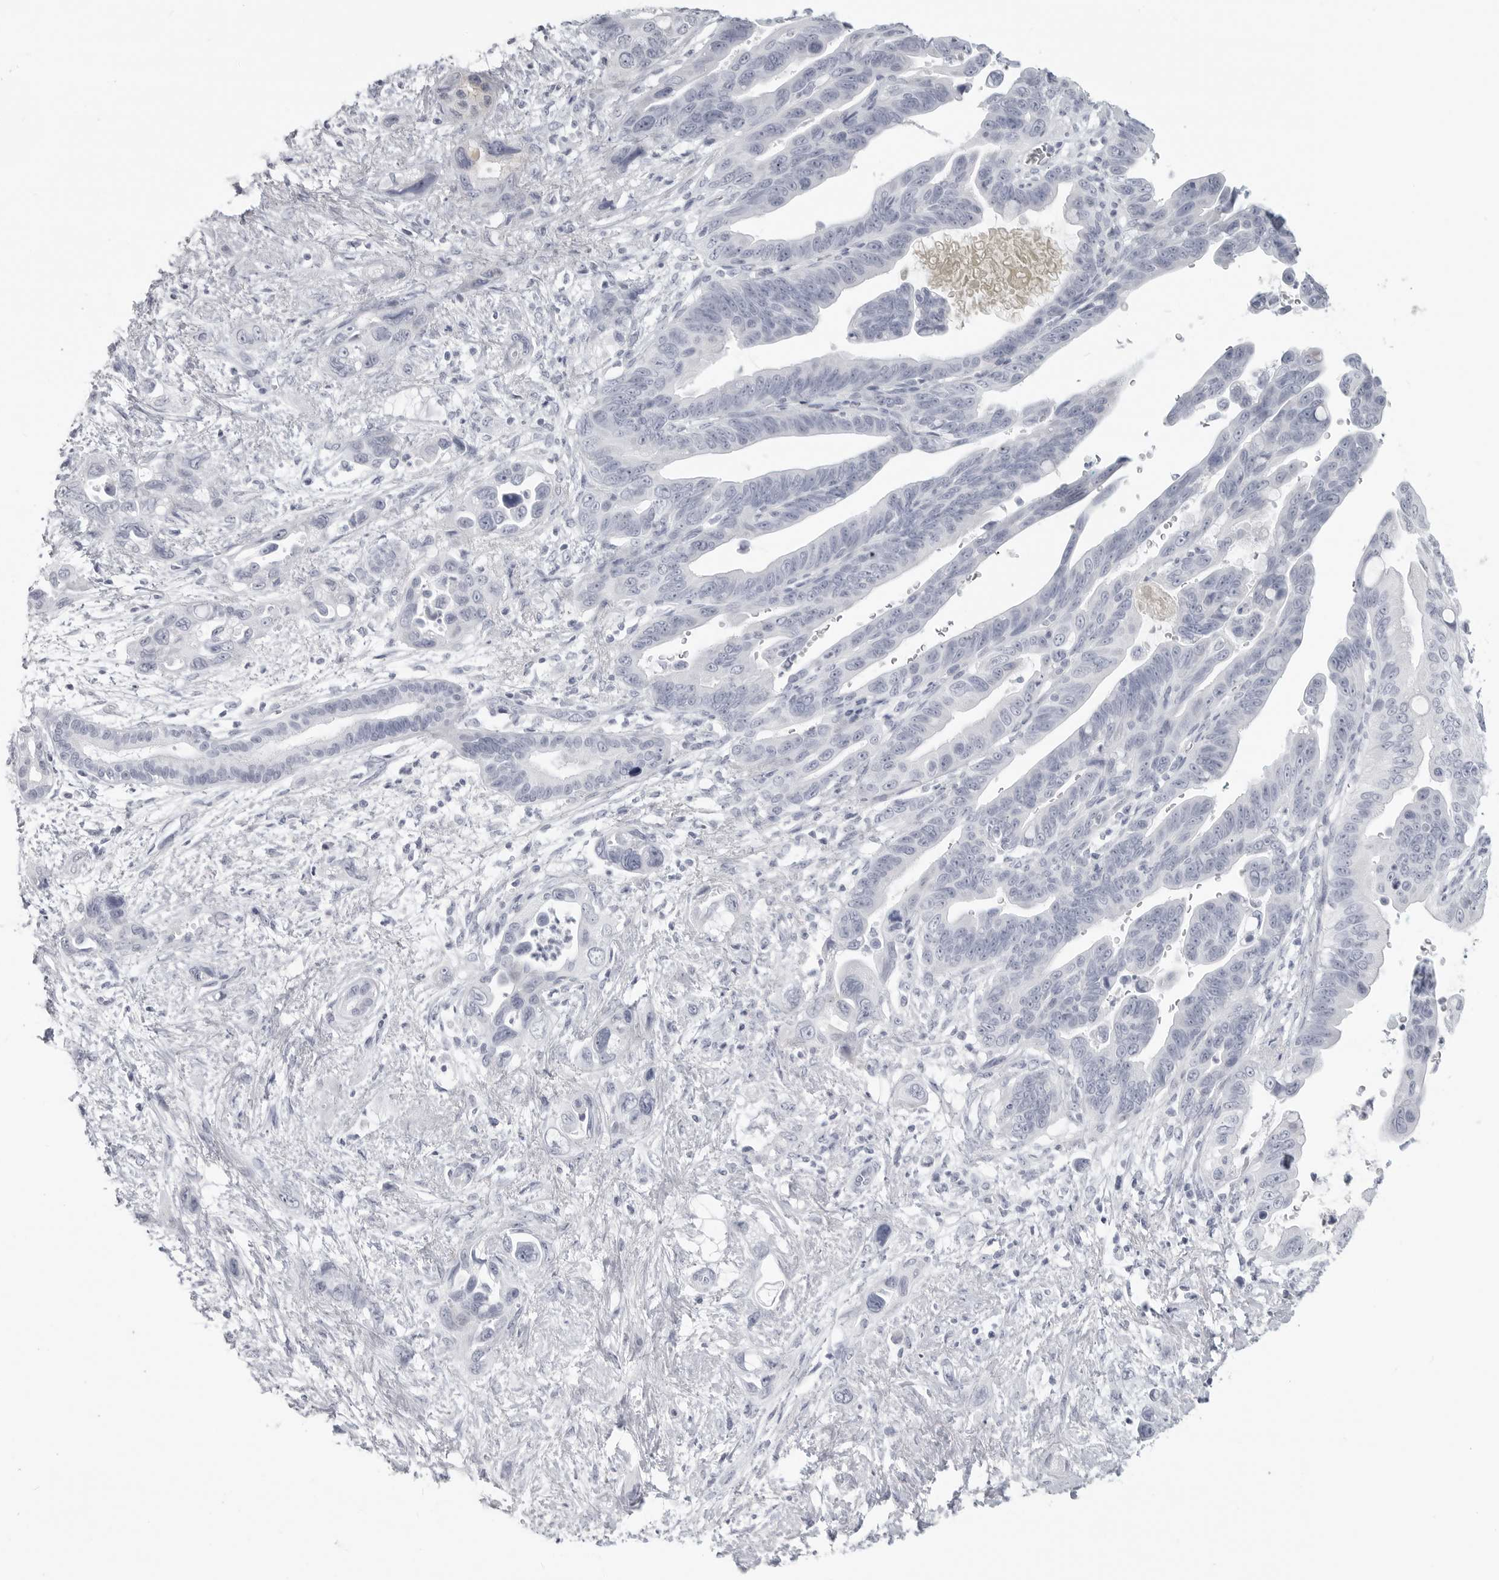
{"staining": {"intensity": "negative", "quantity": "none", "location": "none"}, "tissue": "pancreatic cancer", "cell_type": "Tumor cells", "image_type": "cancer", "snomed": [{"axis": "morphology", "description": "Adenocarcinoma, NOS"}, {"axis": "topography", "description": "Pancreas"}], "caption": "Tumor cells are negative for protein expression in human adenocarcinoma (pancreatic).", "gene": "LY6D", "patient": {"sex": "female", "age": 72}}